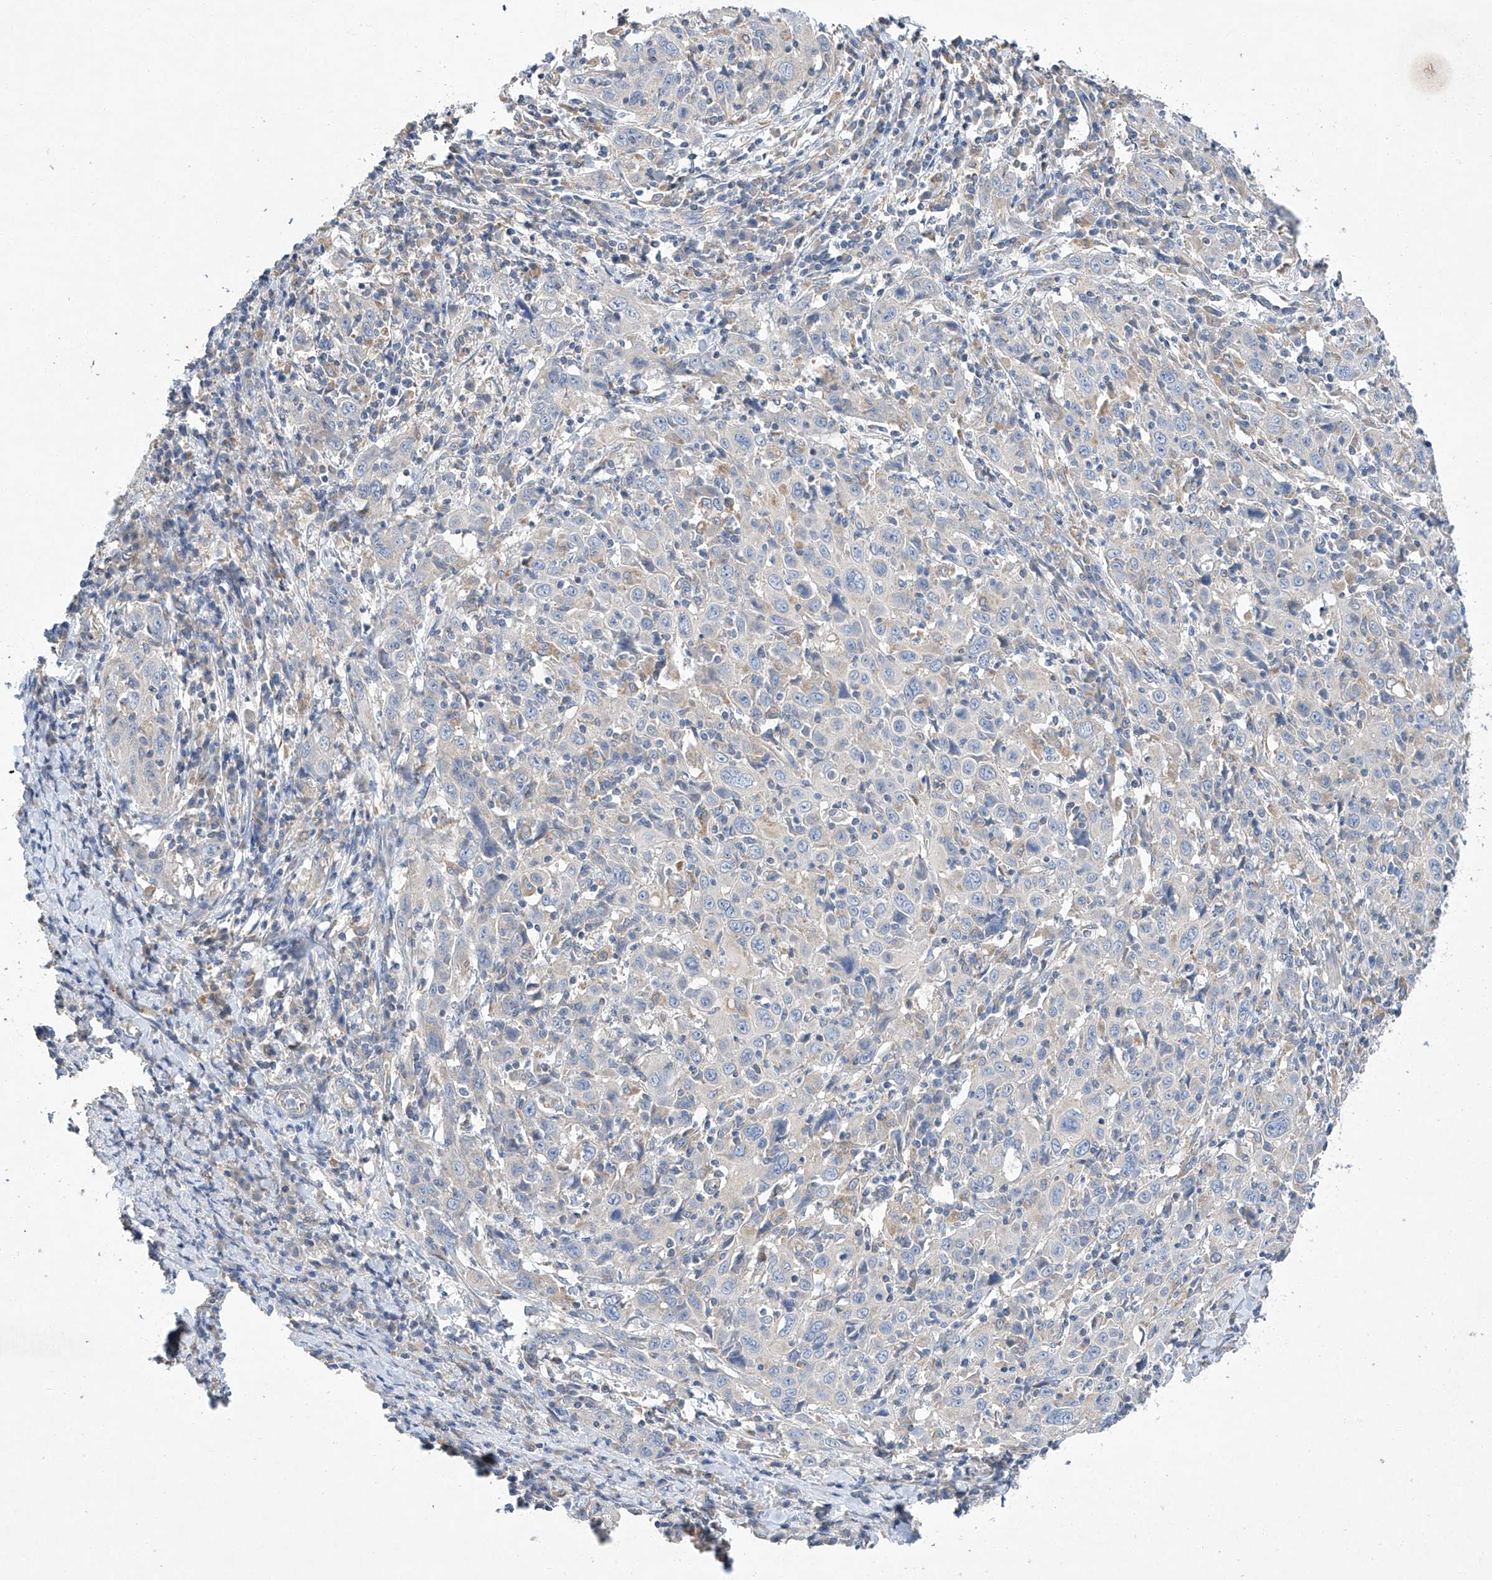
{"staining": {"intensity": "negative", "quantity": "none", "location": "none"}, "tissue": "cervical cancer", "cell_type": "Tumor cells", "image_type": "cancer", "snomed": [{"axis": "morphology", "description": "Squamous cell carcinoma, NOS"}, {"axis": "topography", "description": "Cervix"}], "caption": "Immunohistochemical staining of human cervical cancer exhibits no significant expression in tumor cells.", "gene": "AMD1", "patient": {"sex": "female", "age": 46}}